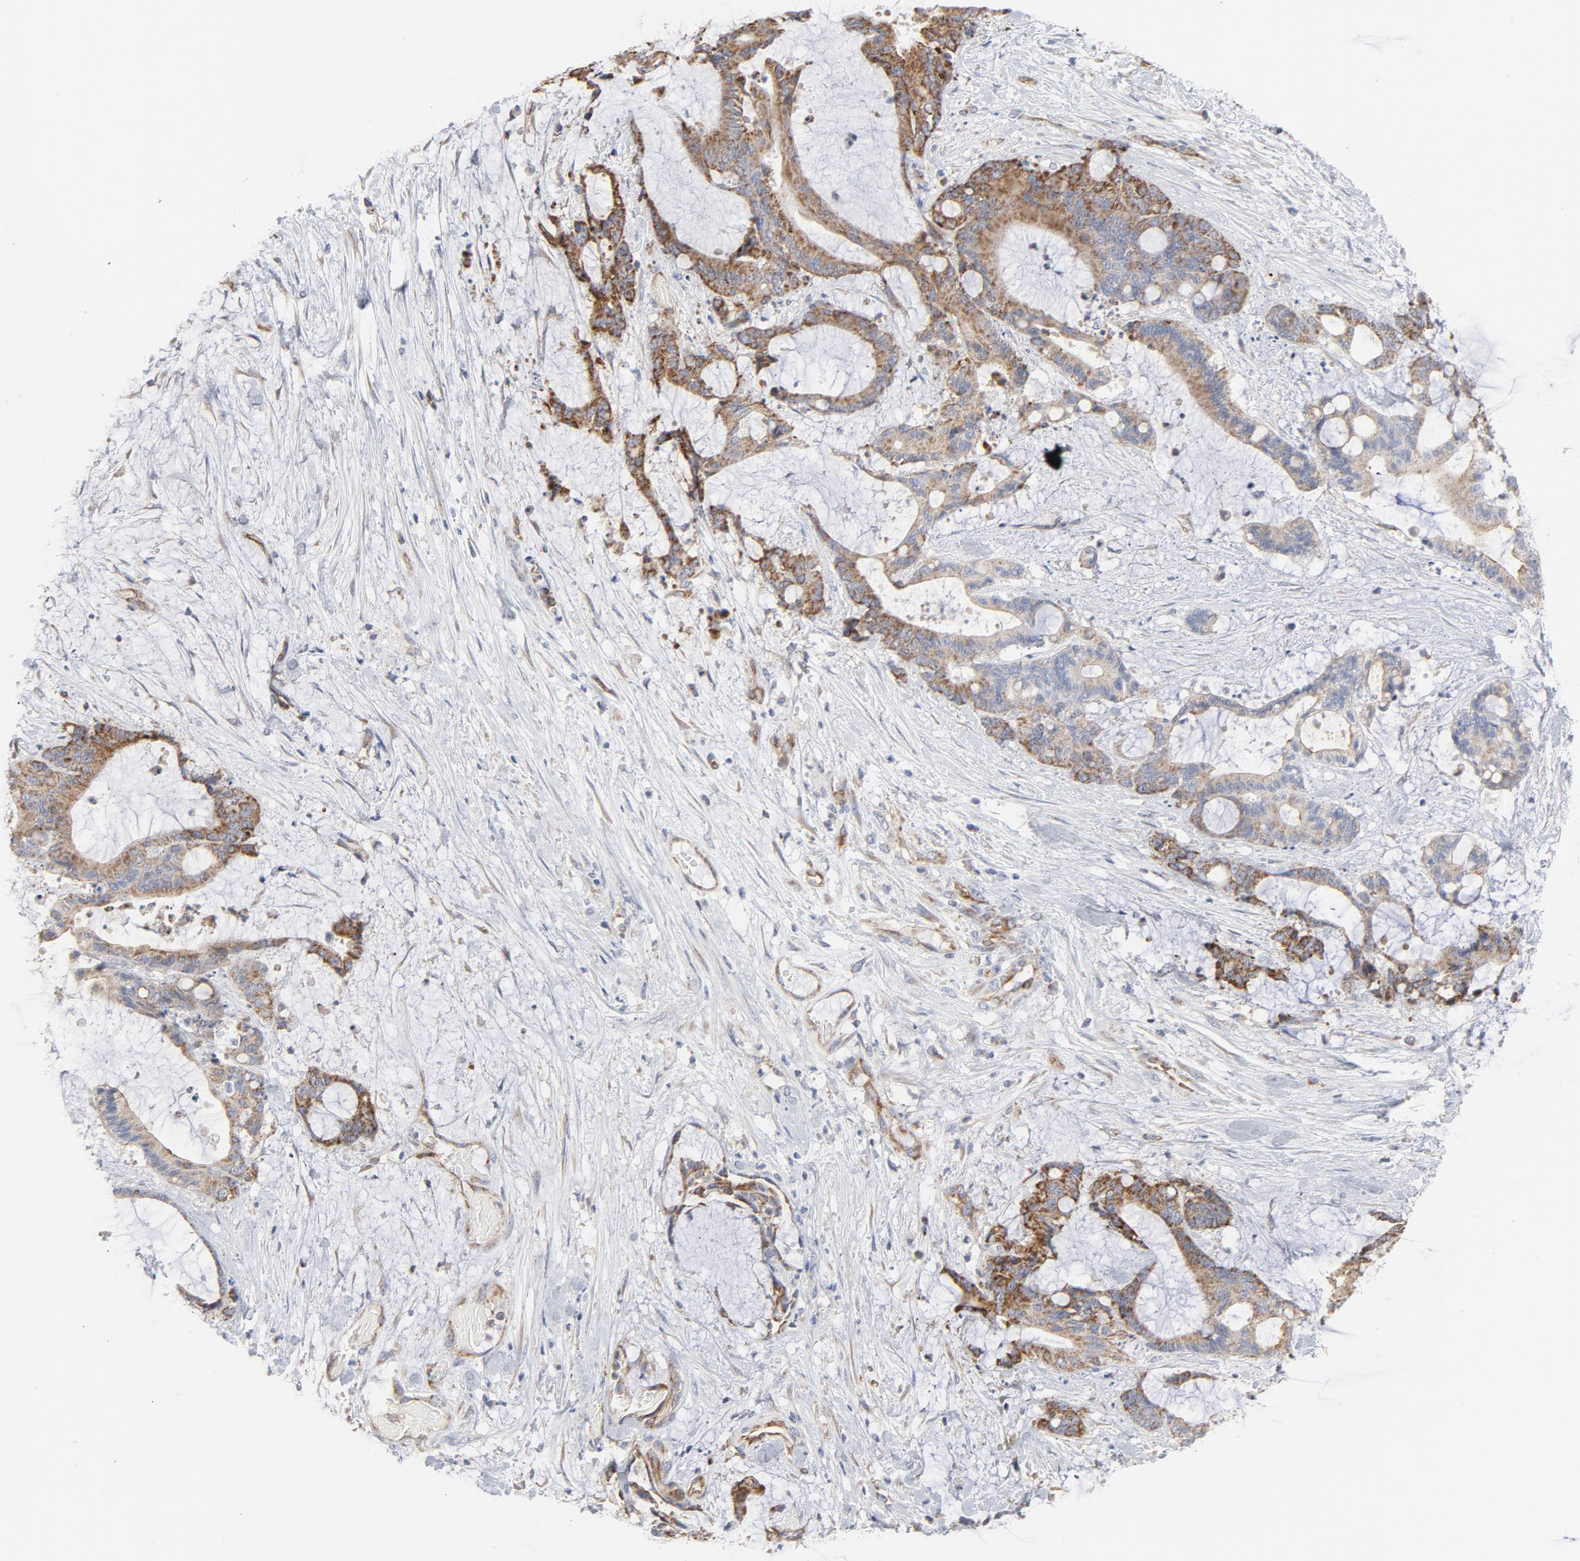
{"staining": {"intensity": "moderate", "quantity": "25%-75%", "location": "cytoplasmic/membranous"}, "tissue": "liver cancer", "cell_type": "Tumor cells", "image_type": "cancer", "snomed": [{"axis": "morphology", "description": "Cholangiocarcinoma"}, {"axis": "topography", "description": "Liver"}], "caption": "About 25%-75% of tumor cells in human liver cancer (cholangiocarcinoma) reveal moderate cytoplasmic/membranous protein positivity as visualized by brown immunohistochemical staining.", "gene": "OXA1L", "patient": {"sex": "female", "age": 73}}